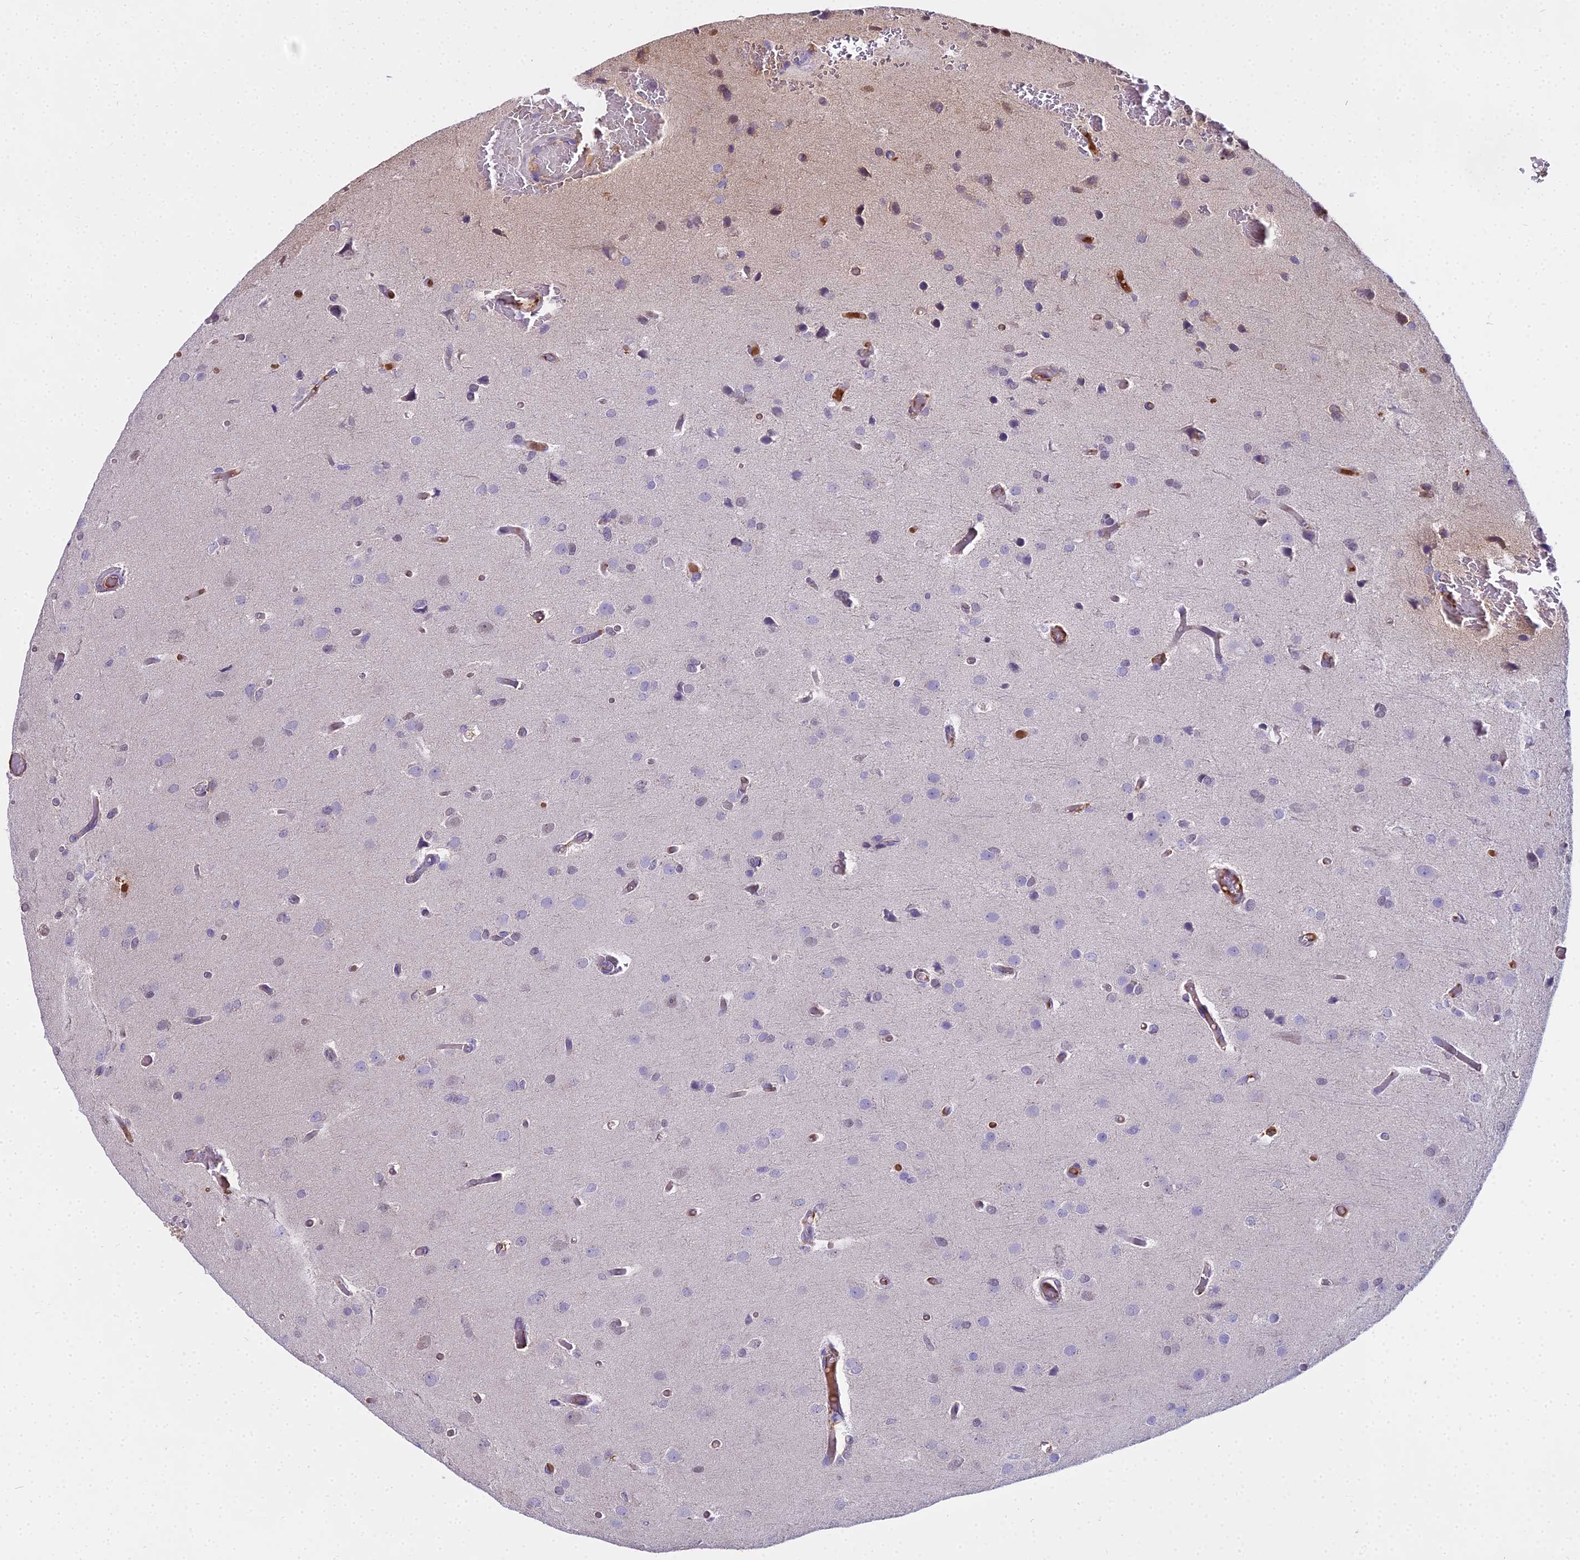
{"staining": {"intensity": "negative", "quantity": "none", "location": "none"}, "tissue": "glioma", "cell_type": "Tumor cells", "image_type": "cancer", "snomed": [{"axis": "morphology", "description": "Glioma, malignant, High grade"}, {"axis": "topography", "description": "Brain"}], "caption": "An immunohistochemistry histopathology image of malignant high-grade glioma is shown. There is no staining in tumor cells of malignant high-grade glioma.", "gene": "MAT2A", "patient": {"sex": "female", "age": 50}}